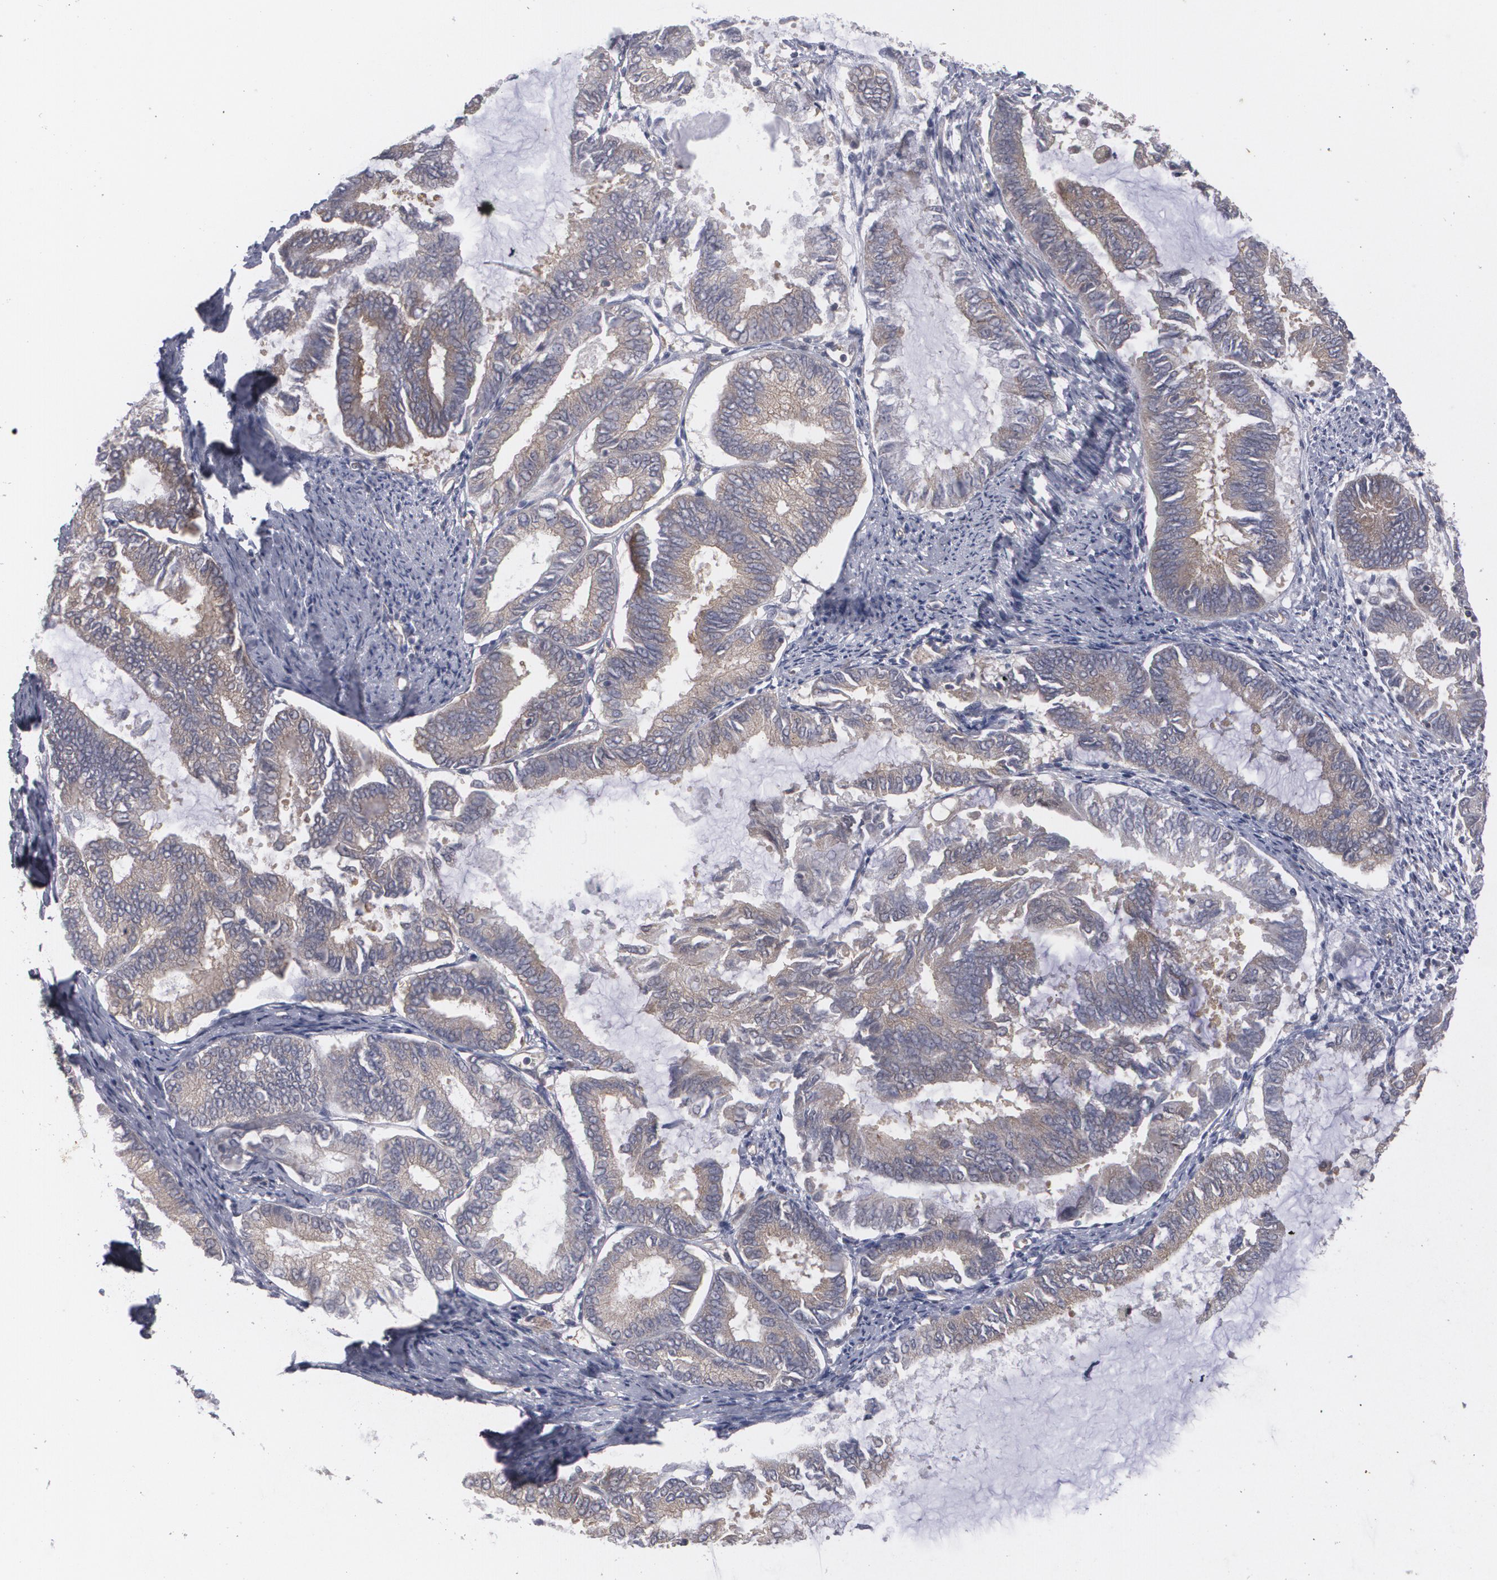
{"staining": {"intensity": "weak", "quantity": "25%-75%", "location": "cytoplasmic/membranous"}, "tissue": "endometrial cancer", "cell_type": "Tumor cells", "image_type": "cancer", "snomed": [{"axis": "morphology", "description": "Adenocarcinoma, NOS"}, {"axis": "topography", "description": "Endometrium"}], "caption": "This is an image of immunohistochemistry staining of endometrial cancer, which shows weak staining in the cytoplasmic/membranous of tumor cells.", "gene": "HTT", "patient": {"sex": "female", "age": 86}}